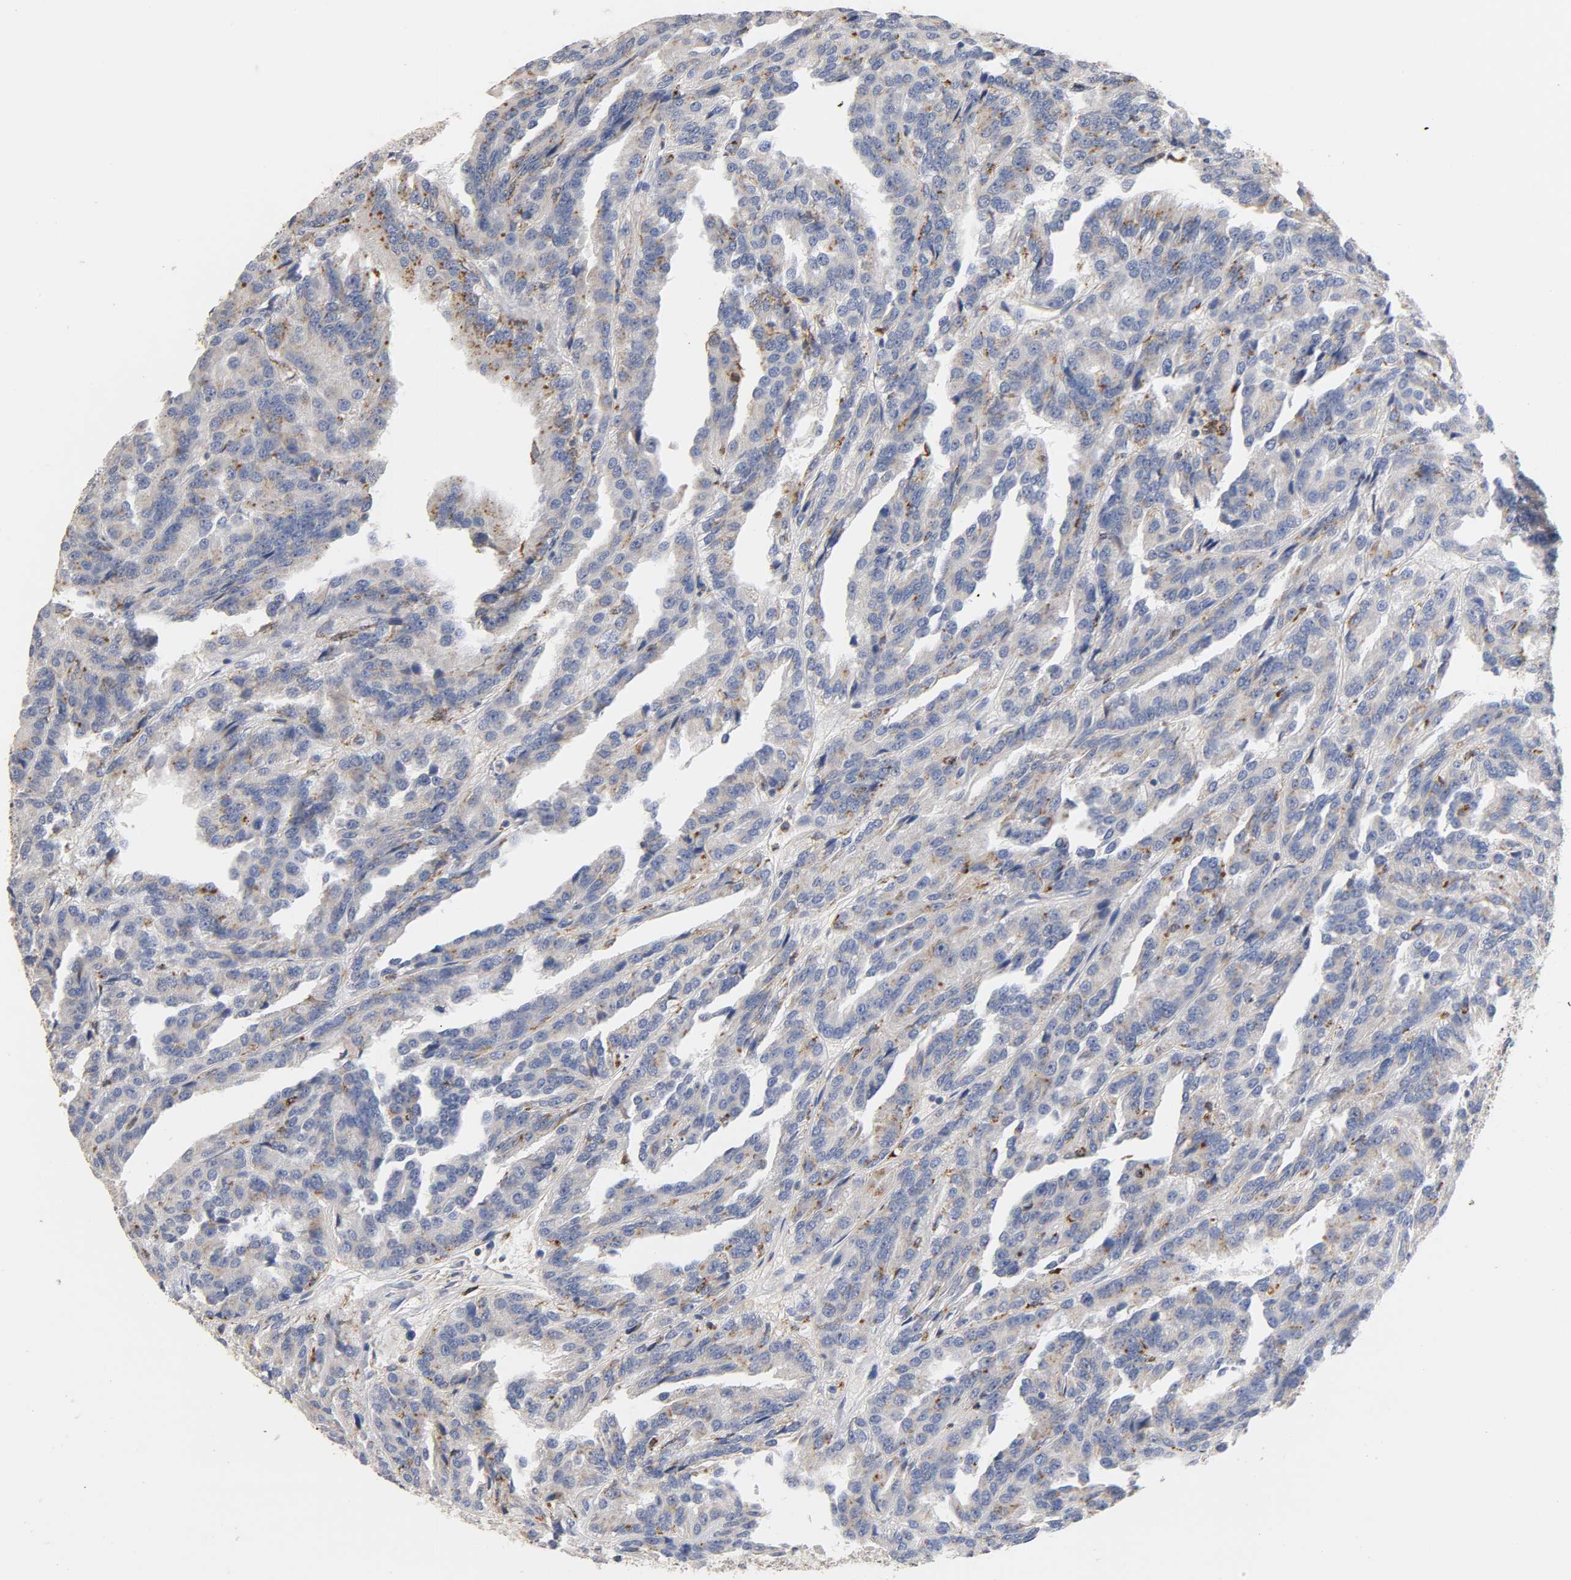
{"staining": {"intensity": "weak", "quantity": "25%-75%", "location": "cytoplasmic/membranous"}, "tissue": "renal cancer", "cell_type": "Tumor cells", "image_type": "cancer", "snomed": [{"axis": "morphology", "description": "Adenocarcinoma, NOS"}, {"axis": "topography", "description": "Kidney"}], "caption": "This is a histology image of immunohistochemistry staining of renal cancer, which shows weak positivity in the cytoplasmic/membranous of tumor cells.", "gene": "SEMA5A", "patient": {"sex": "male", "age": 46}}